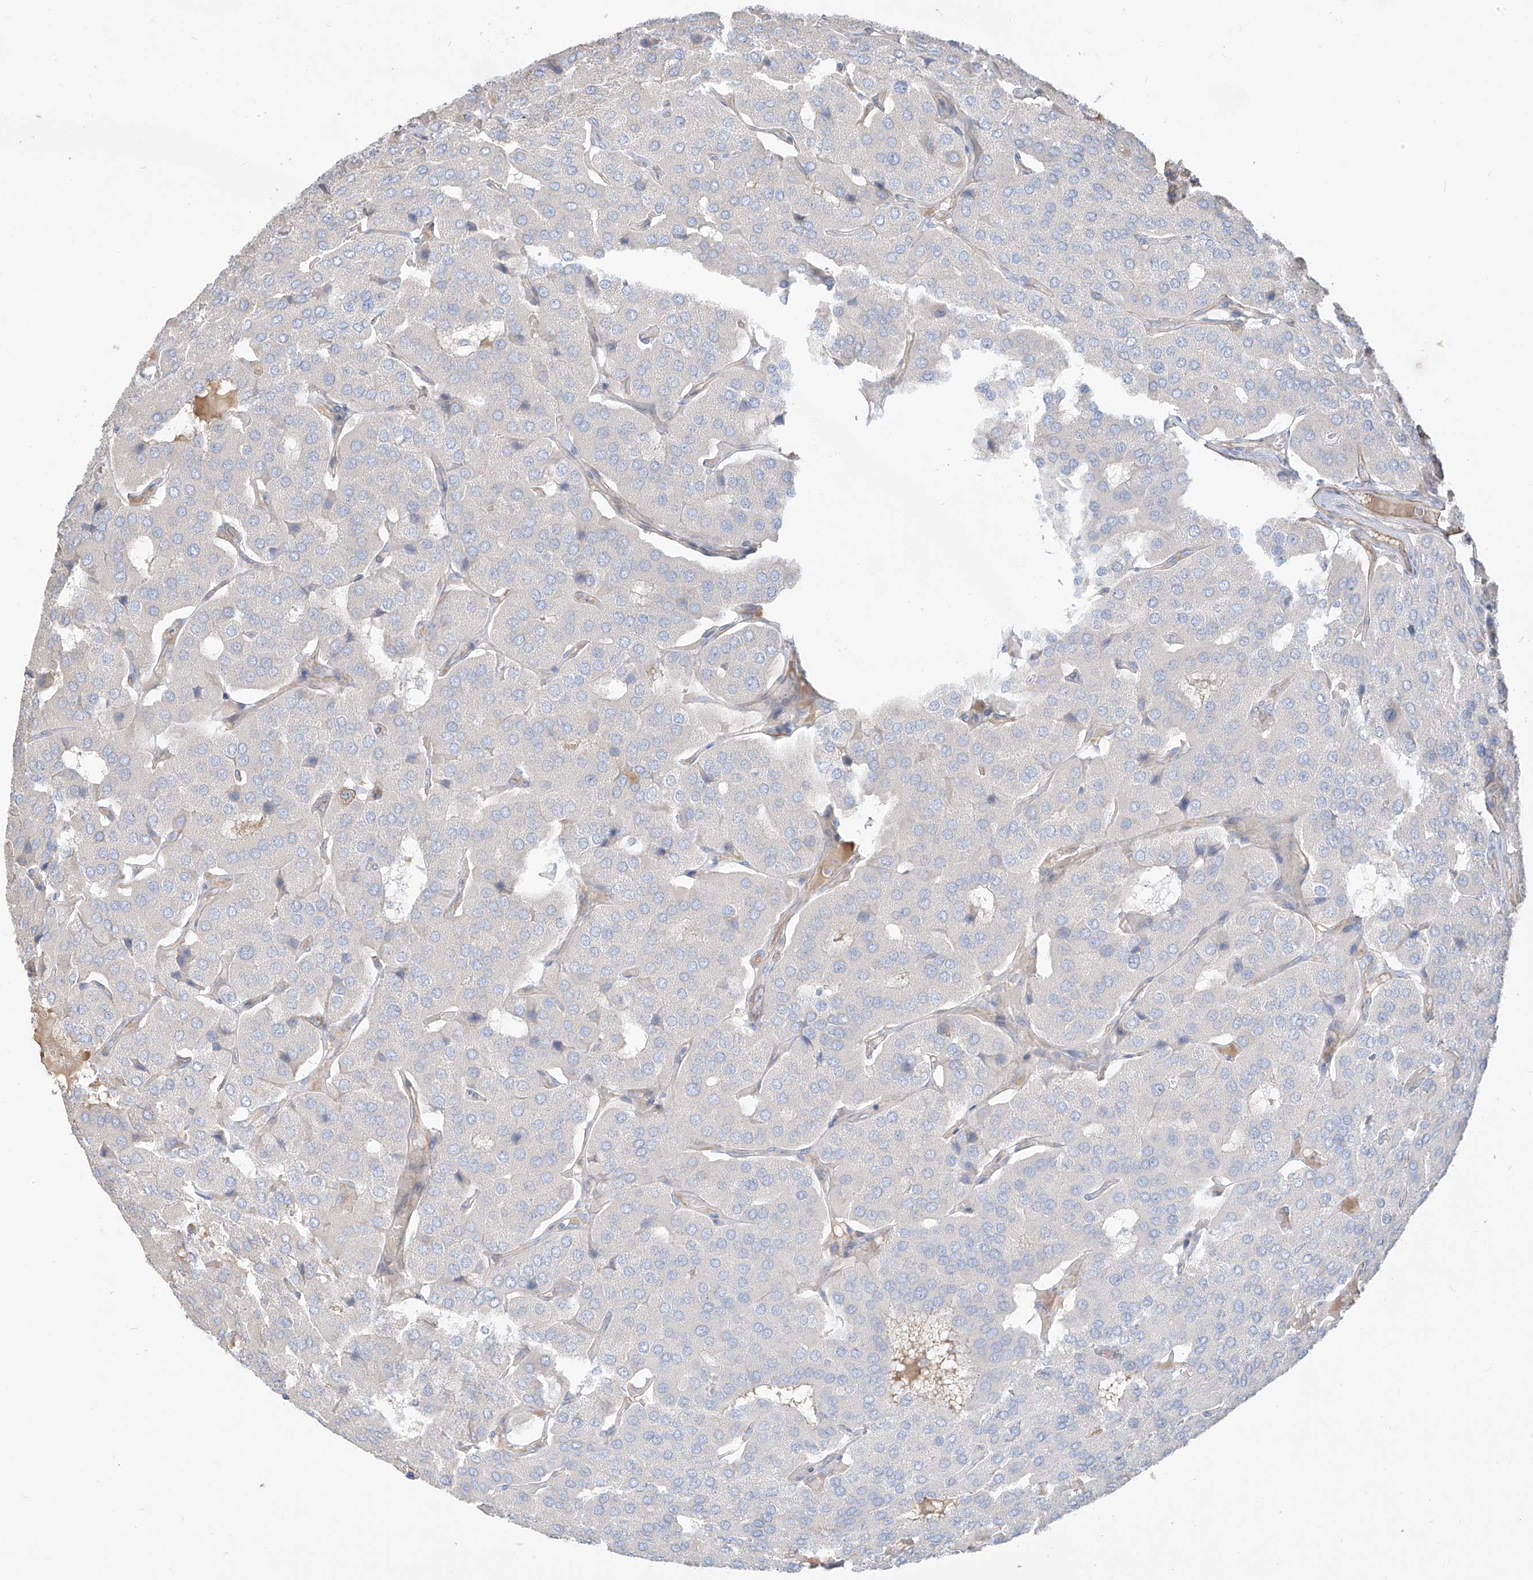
{"staining": {"intensity": "negative", "quantity": "none", "location": "none"}, "tissue": "parathyroid gland", "cell_type": "Glandular cells", "image_type": "normal", "snomed": [{"axis": "morphology", "description": "Normal tissue, NOS"}, {"axis": "morphology", "description": "Adenoma, NOS"}, {"axis": "topography", "description": "Parathyroid gland"}], "caption": "Parathyroid gland stained for a protein using immunohistochemistry reveals no staining glandular cells.", "gene": "C2orf42", "patient": {"sex": "female", "age": 86}}